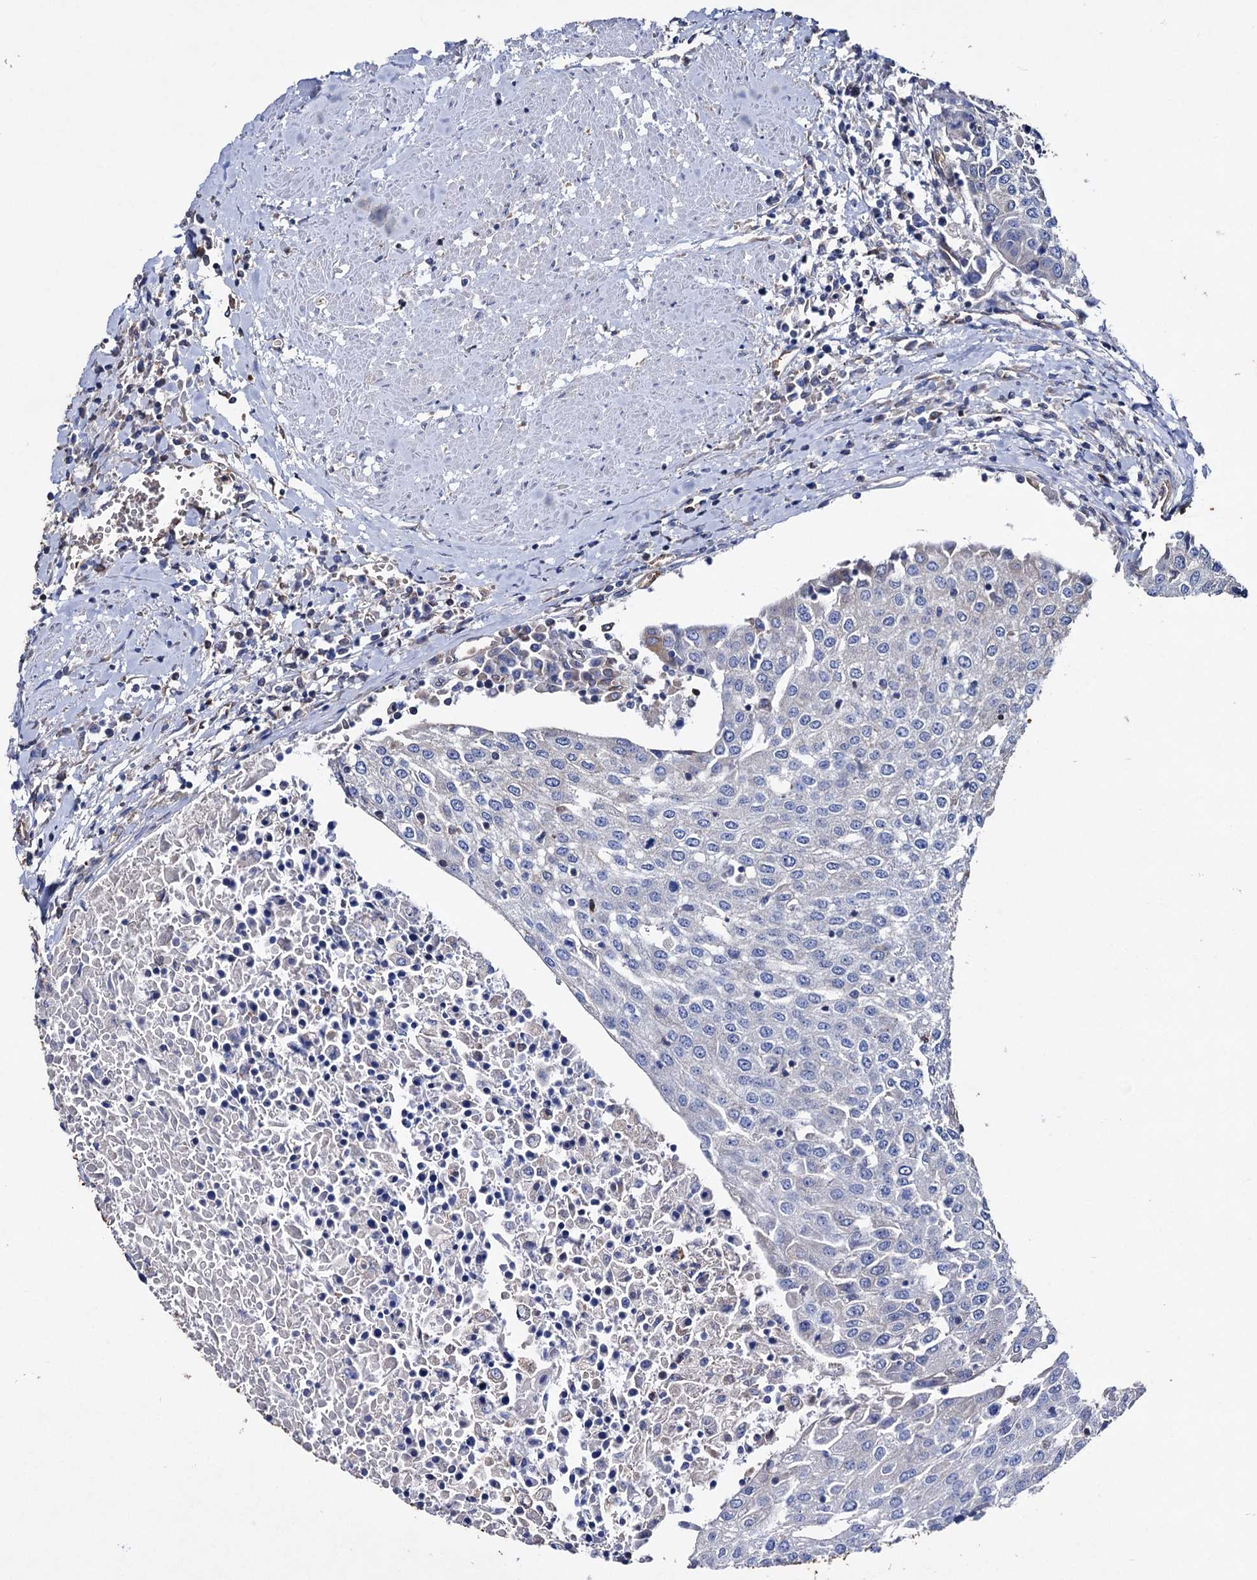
{"staining": {"intensity": "negative", "quantity": "none", "location": "none"}, "tissue": "urothelial cancer", "cell_type": "Tumor cells", "image_type": "cancer", "snomed": [{"axis": "morphology", "description": "Urothelial carcinoma, High grade"}, {"axis": "topography", "description": "Urinary bladder"}], "caption": "Immunohistochemistry (IHC) histopathology image of urothelial cancer stained for a protein (brown), which shows no staining in tumor cells. (Immunohistochemistry (IHC), brightfield microscopy, high magnification).", "gene": "STING1", "patient": {"sex": "female", "age": 85}}